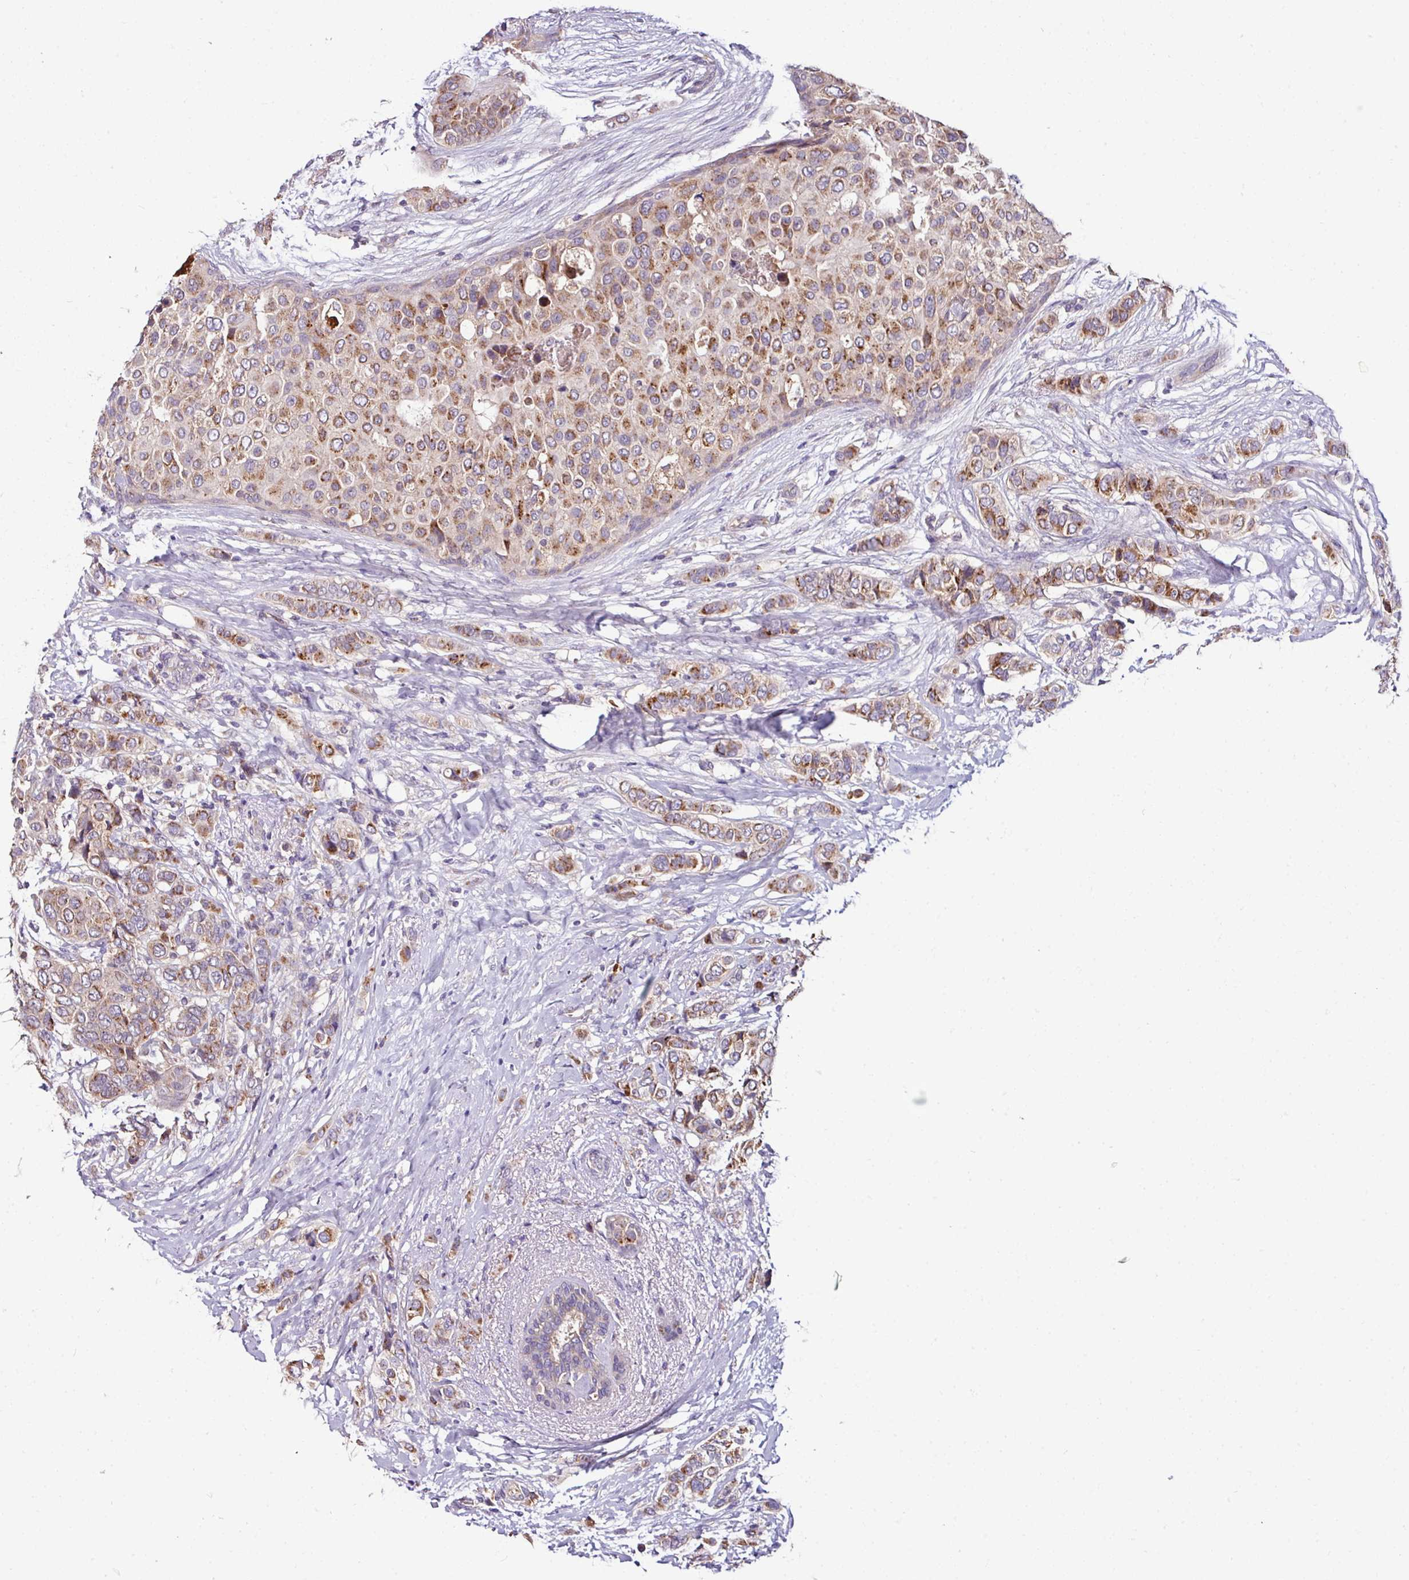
{"staining": {"intensity": "moderate", "quantity": "25%-75%", "location": "cytoplasmic/membranous"}, "tissue": "breast cancer", "cell_type": "Tumor cells", "image_type": "cancer", "snomed": [{"axis": "morphology", "description": "Lobular carcinoma"}, {"axis": "topography", "description": "Breast"}], "caption": "Brown immunohistochemical staining in human breast cancer (lobular carcinoma) shows moderate cytoplasmic/membranous expression in about 25%-75% of tumor cells. The staining is performed using DAB brown chromogen to label protein expression. The nuclei are counter-stained blue using hematoxylin.", "gene": "CPD", "patient": {"sex": "female", "age": 51}}